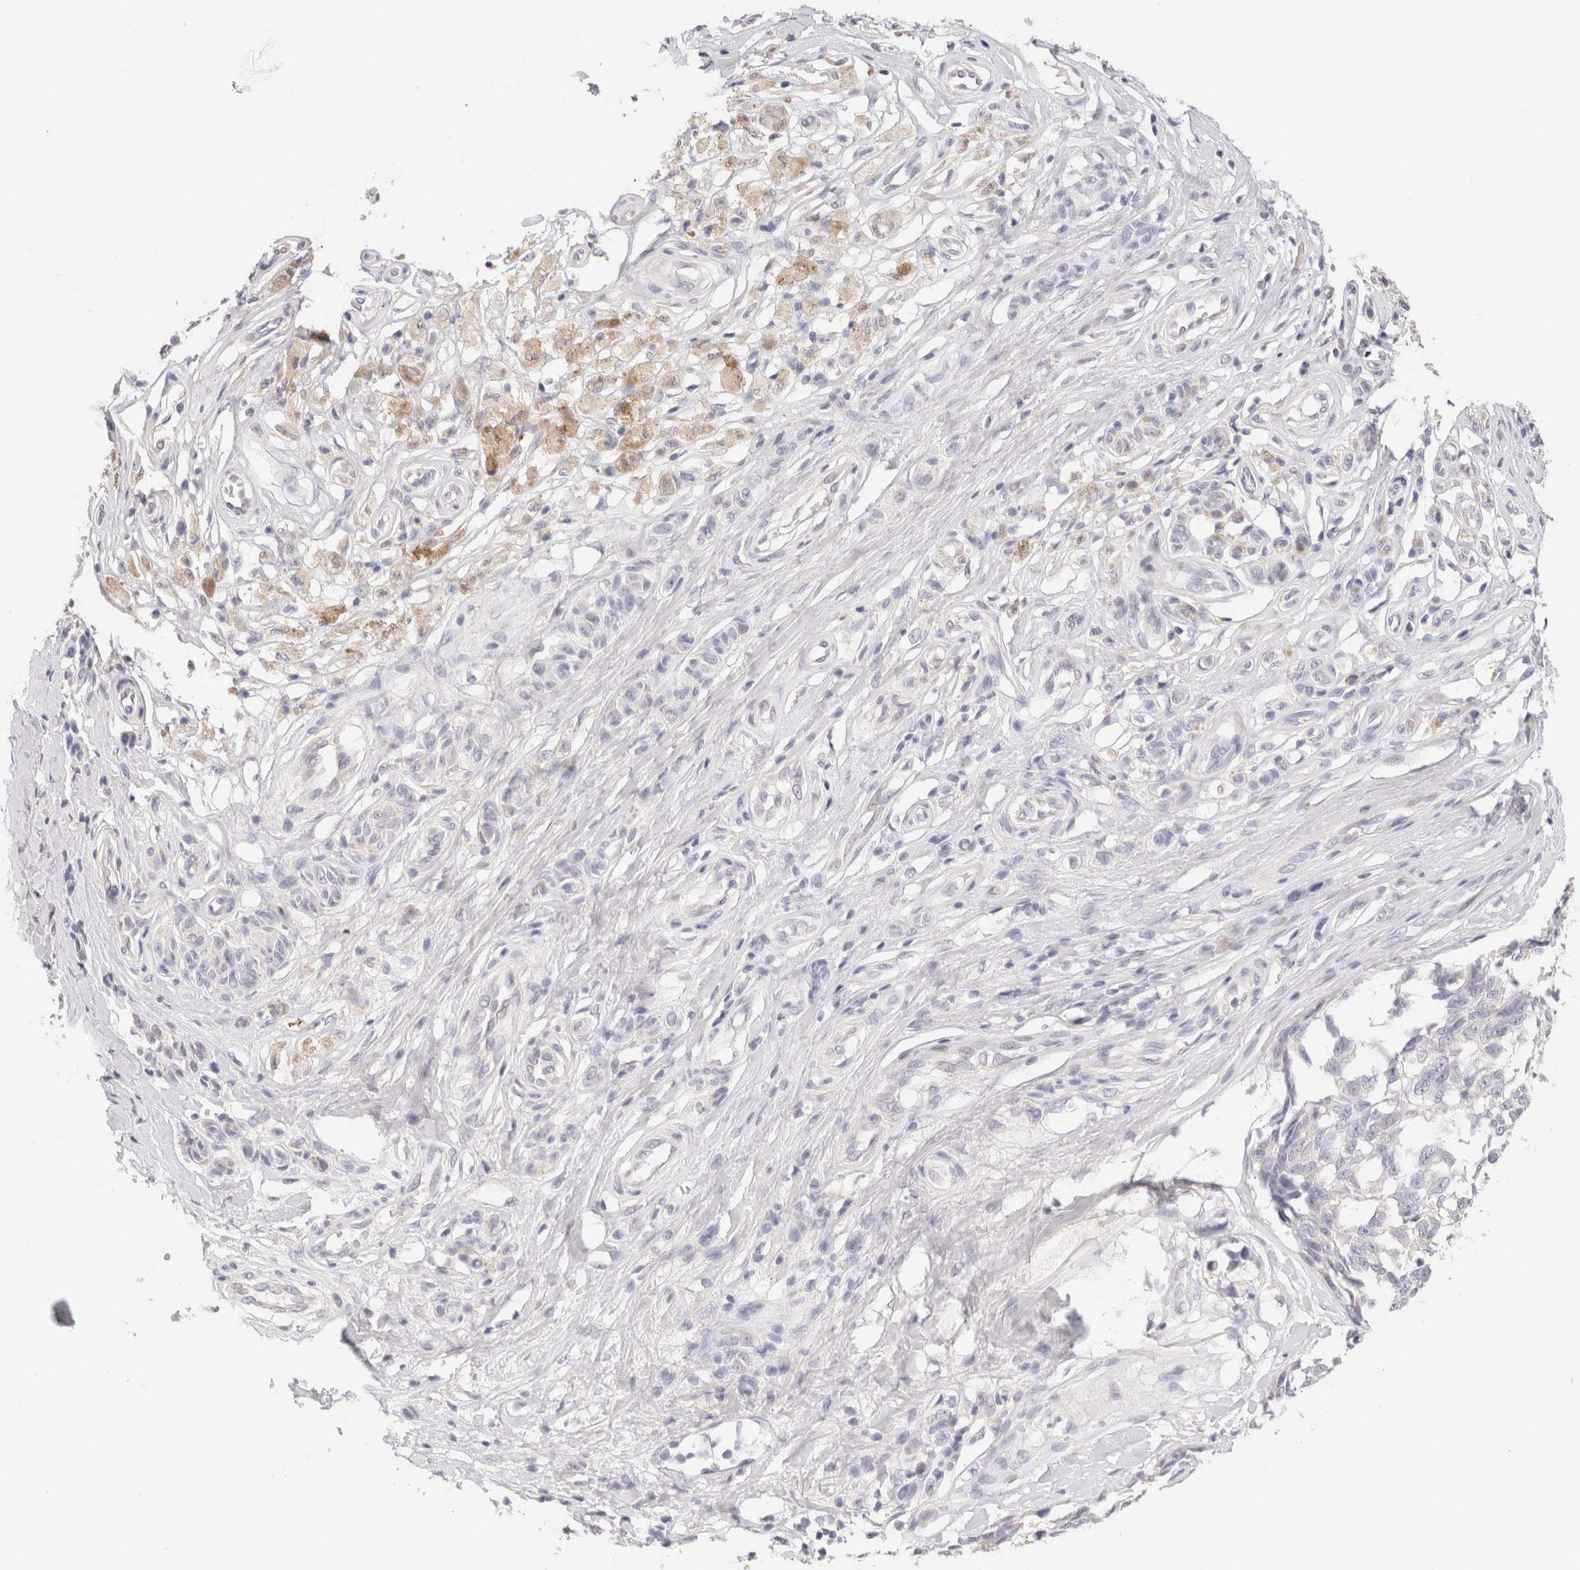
{"staining": {"intensity": "negative", "quantity": "none", "location": "none"}, "tissue": "melanoma", "cell_type": "Tumor cells", "image_type": "cancer", "snomed": [{"axis": "morphology", "description": "Malignant melanoma, NOS"}, {"axis": "topography", "description": "Skin"}], "caption": "This histopathology image is of malignant melanoma stained with immunohistochemistry (IHC) to label a protein in brown with the nuclei are counter-stained blue. There is no positivity in tumor cells.", "gene": "SCGB2A2", "patient": {"sex": "female", "age": 64}}